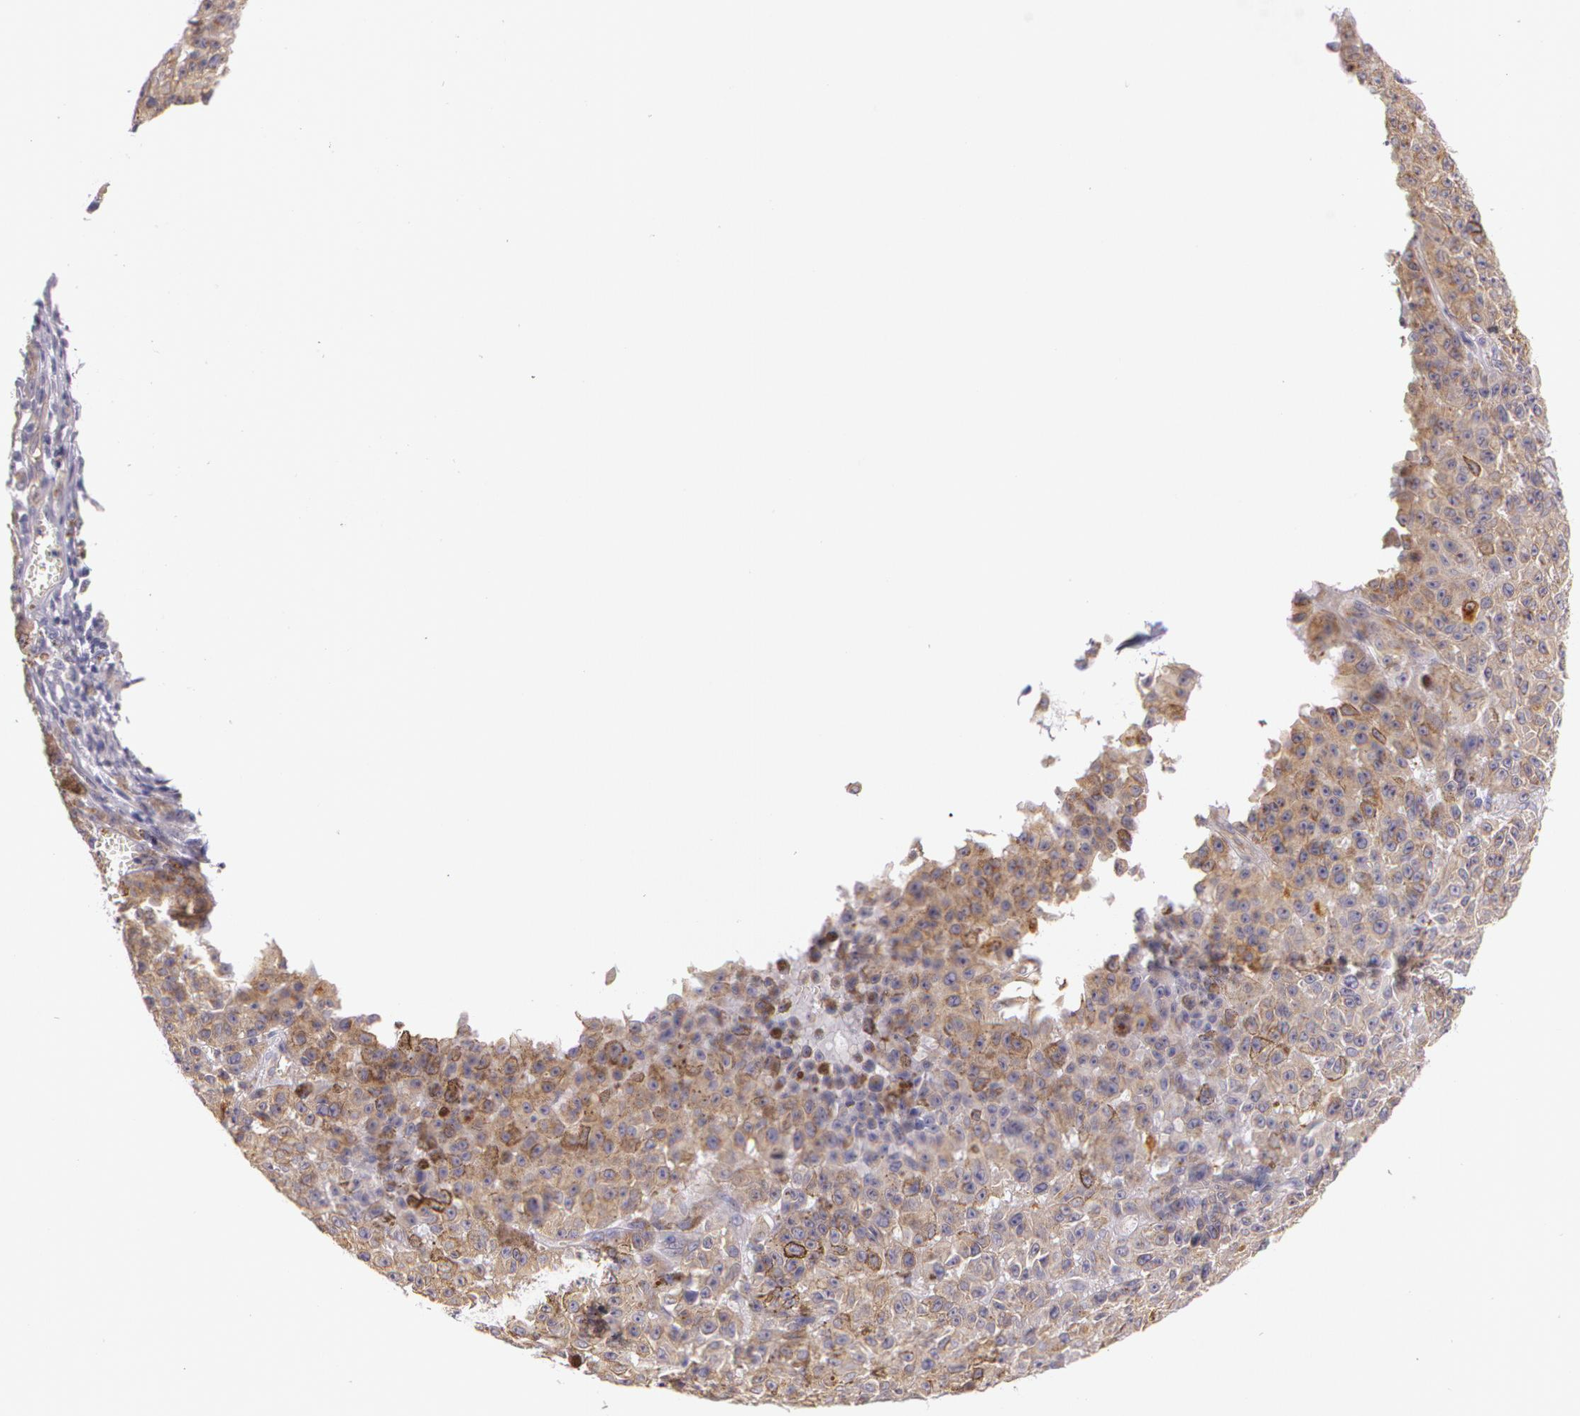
{"staining": {"intensity": "moderate", "quantity": ">75%", "location": "cytoplasmic/membranous"}, "tissue": "melanoma", "cell_type": "Tumor cells", "image_type": "cancer", "snomed": [{"axis": "morphology", "description": "Malignant melanoma, NOS"}, {"axis": "topography", "description": "Skin"}], "caption": "About >75% of tumor cells in melanoma display moderate cytoplasmic/membranous protein positivity as visualized by brown immunohistochemical staining.", "gene": "APP", "patient": {"sex": "male", "age": 64}}